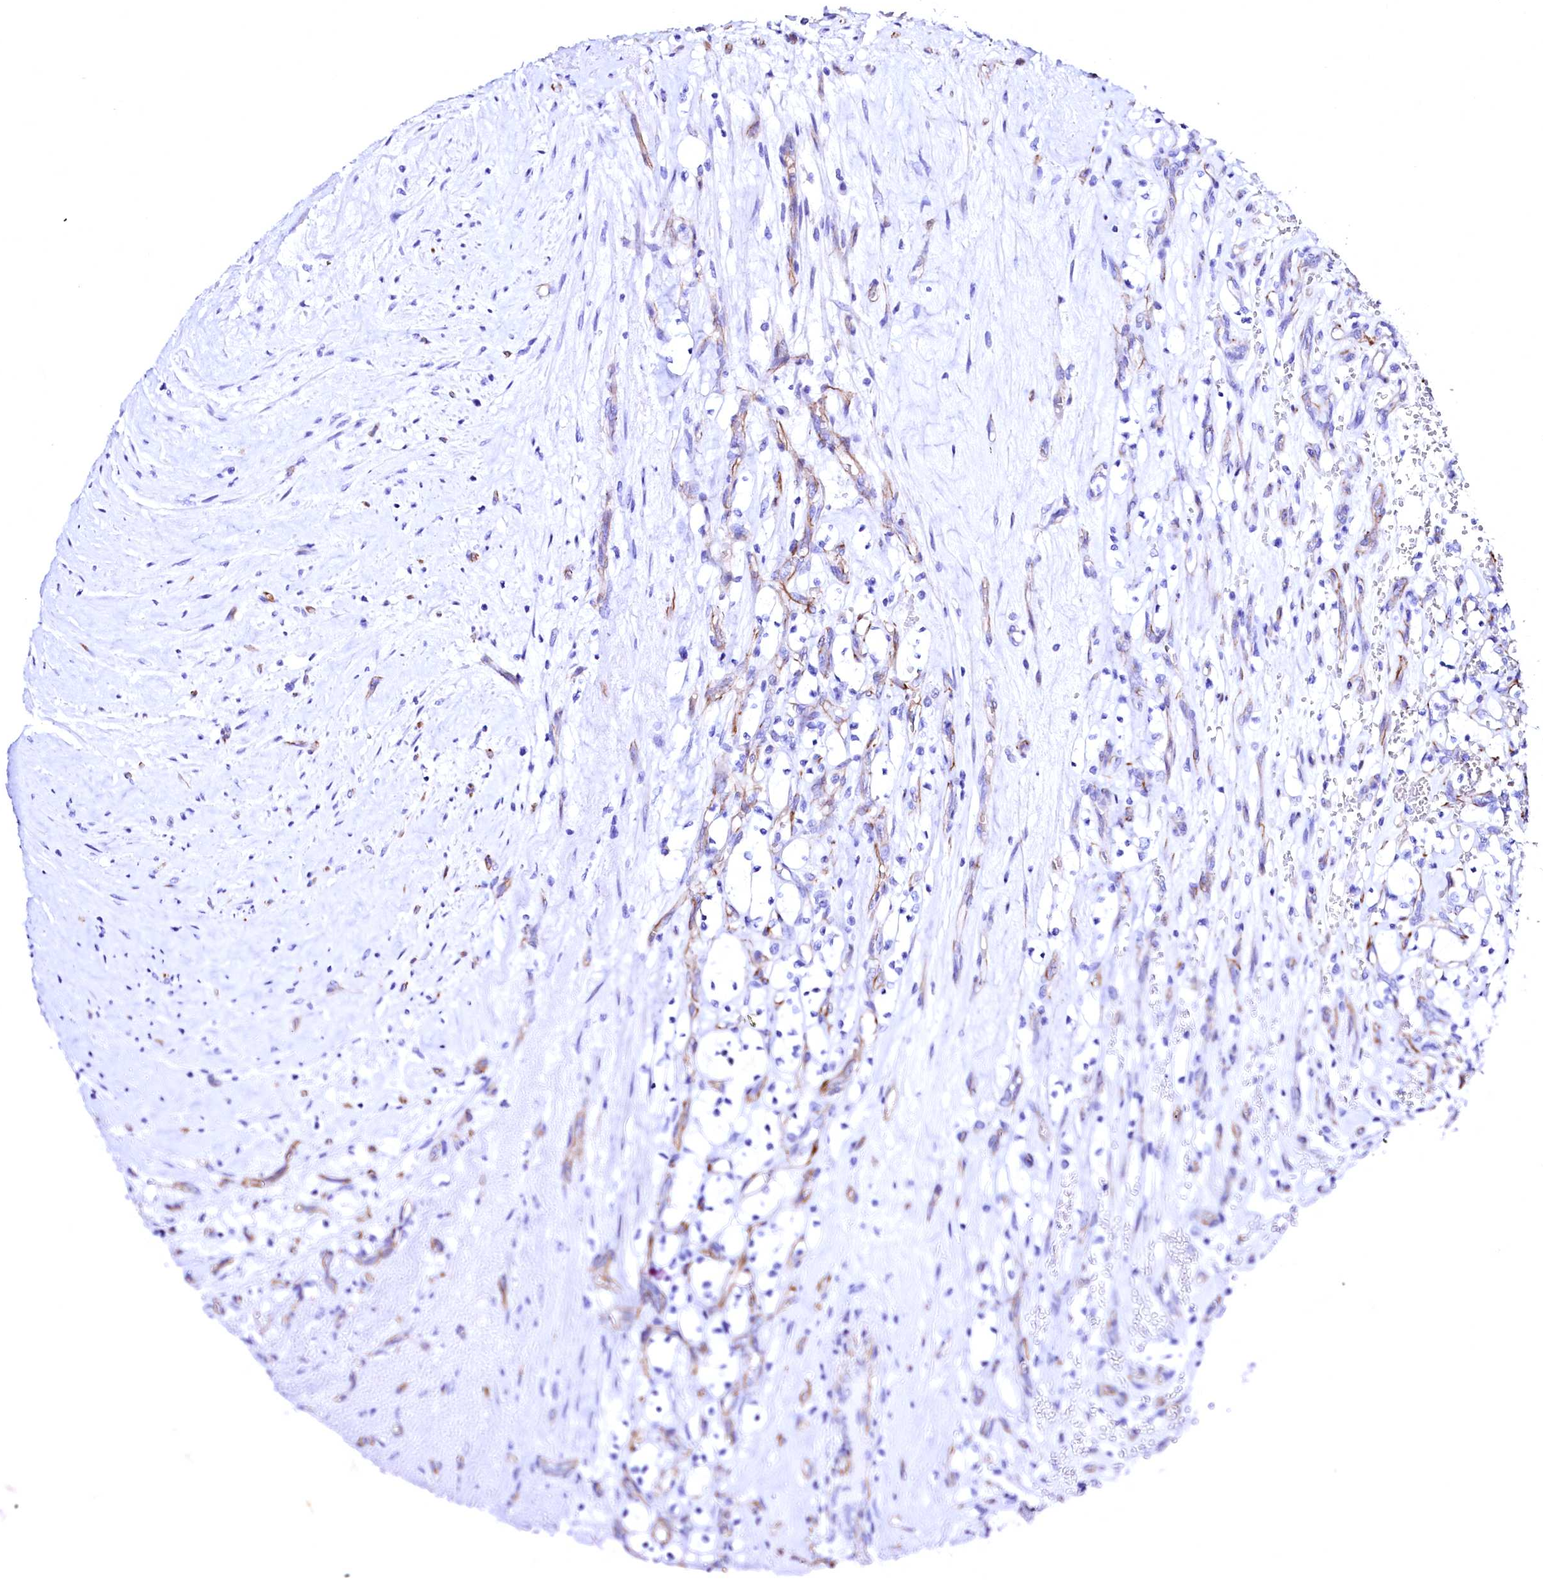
{"staining": {"intensity": "negative", "quantity": "none", "location": "none"}, "tissue": "renal cancer", "cell_type": "Tumor cells", "image_type": "cancer", "snomed": [{"axis": "morphology", "description": "Adenocarcinoma, NOS"}, {"axis": "topography", "description": "Kidney"}], "caption": "An image of human renal adenocarcinoma is negative for staining in tumor cells. (Immunohistochemistry (ihc), brightfield microscopy, high magnification).", "gene": "SFR1", "patient": {"sex": "female", "age": 69}}